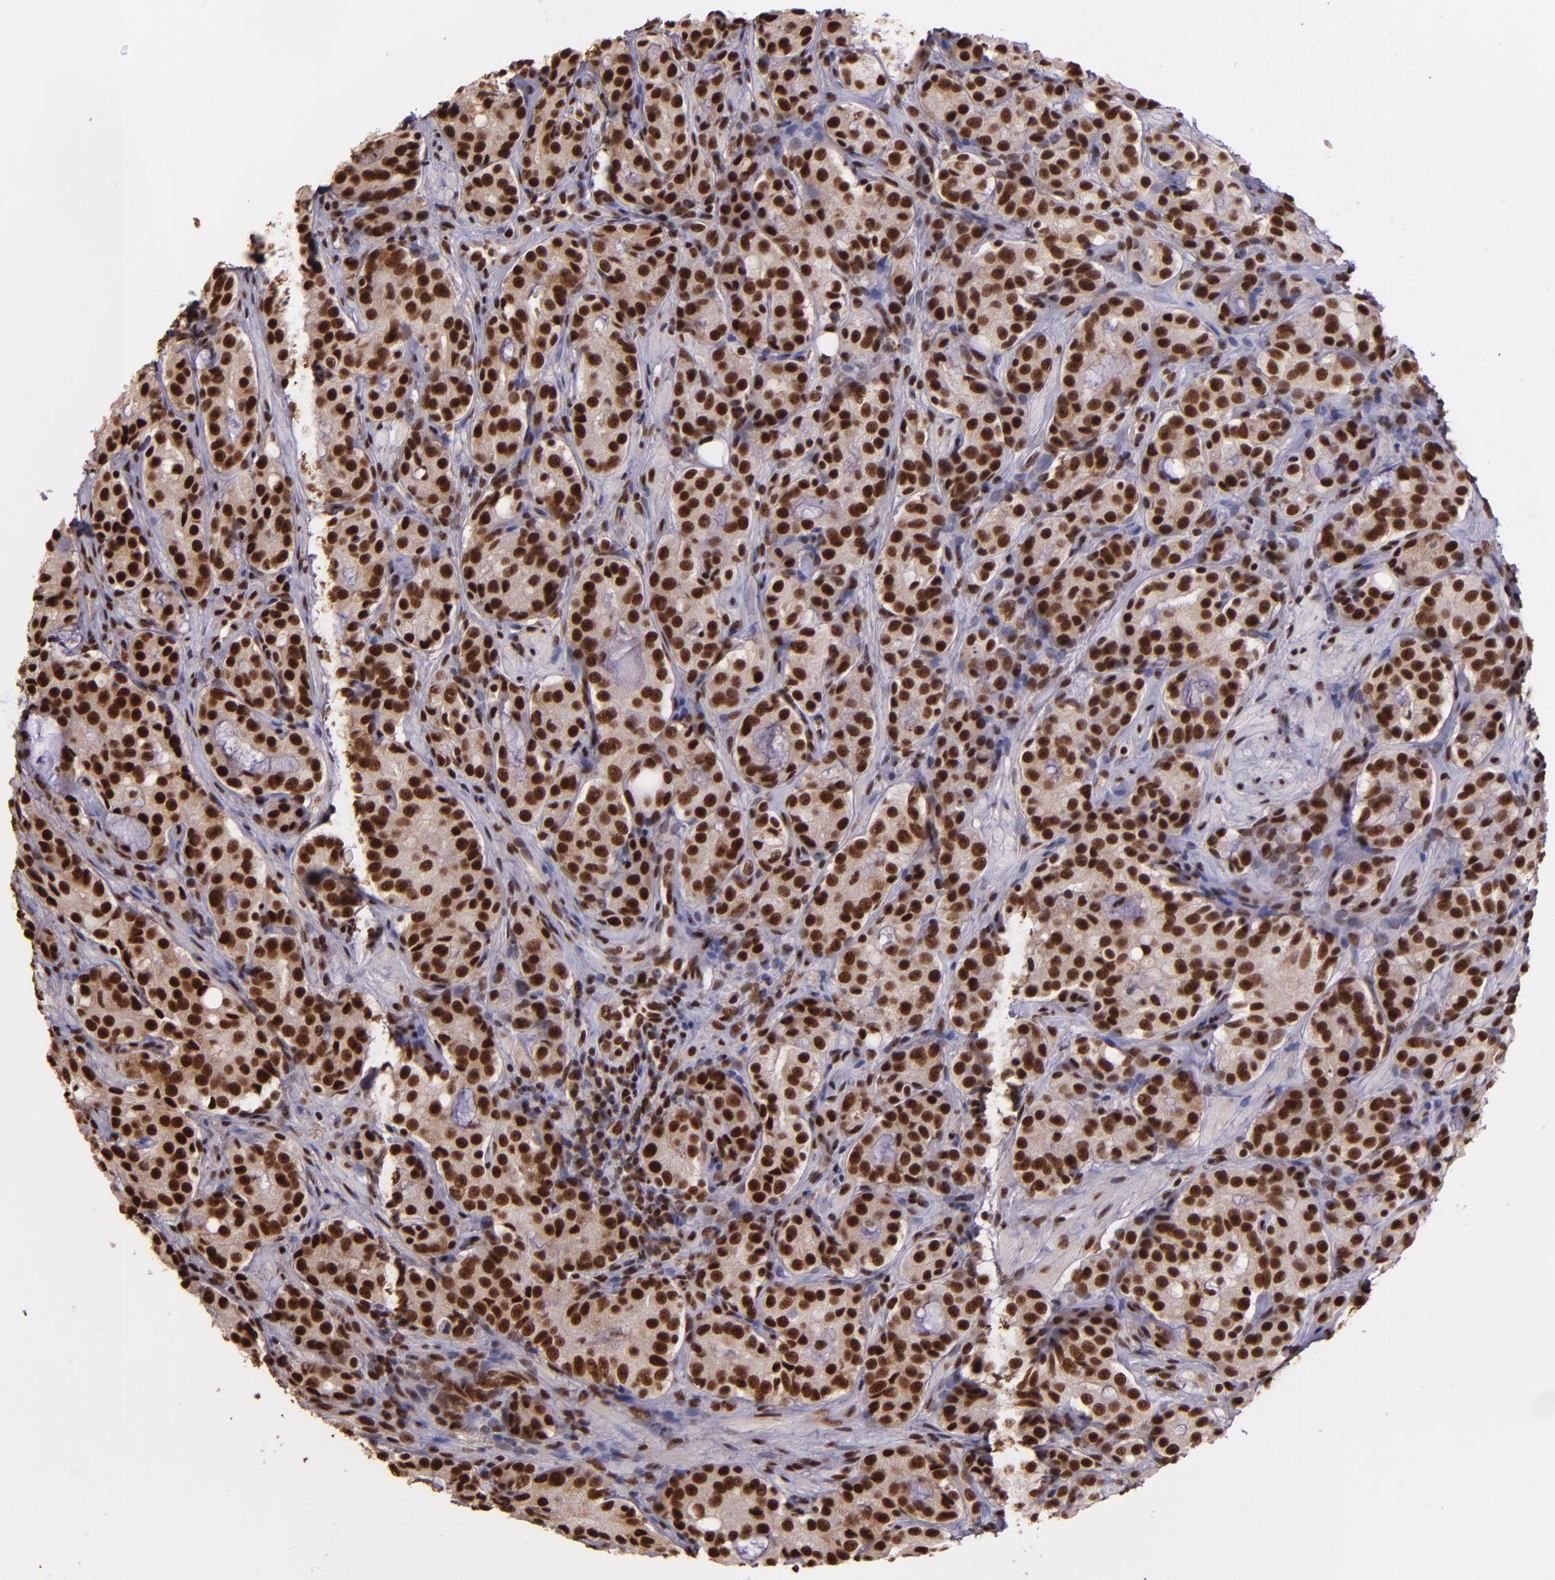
{"staining": {"intensity": "strong", "quantity": ">75%", "location": "cytoplasmic/membranous,nuclear"}, "tissue": "prostate cancer", "cell_type": "Tumor cells", "image_type": "cancer", "snomed": [{"axis": "morphology", "description": "Adenocarcinoma, High grade"}, {"axis": "topography", "description": "Prostate"}], "caption": "Immunohistochemistry of human prostate cancer reveals high levels of strong cytoplasmic/membranous and nuclear staining in approximately >75% of tumor cells.", "gene": "PQBP1", "patient": {"sex": "male", "age": 72}}